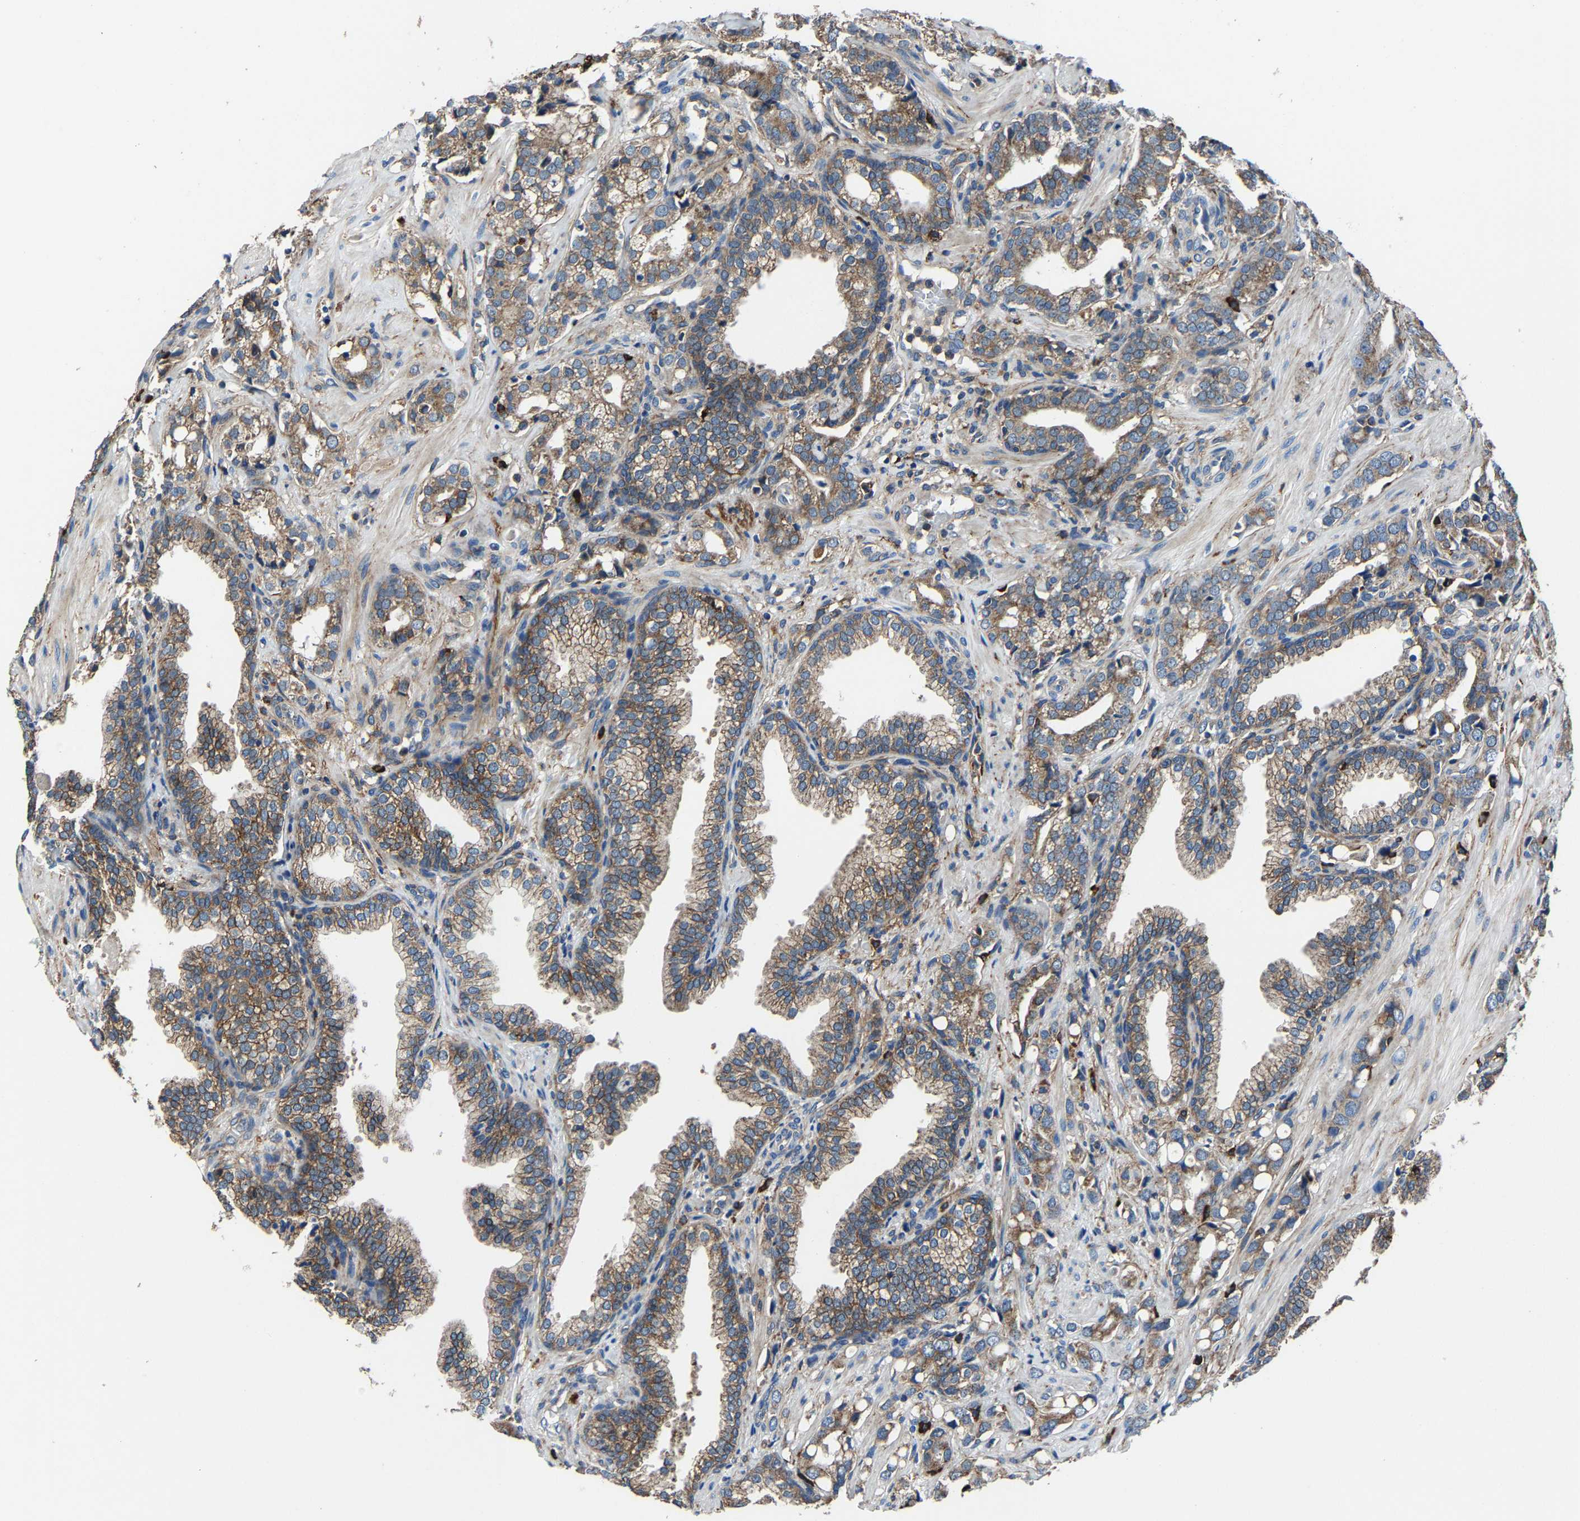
{"staining": {"intensity": "moderate", "quantity": ">75%", "location": "cytoplasmic/membranous"}, "tissue": "prostate cancer", "cell_type": "Tumor cells", "image_type": "cancer", "snomed": [{"axis": "morphology", "description": "Adenocarcinoma, High grade"}, {"axis": "topography", "description": "Prostate"}], "caption": "This image reveals immunohistochemistry staining of human high-grade adenocarcinoma (prostate), with medium moderate cytoplasmic/membranous staining in approximately >75% of tumor cells.", "gene": "KIAA1958", "patient": {"sex": "male", "age": 52}}